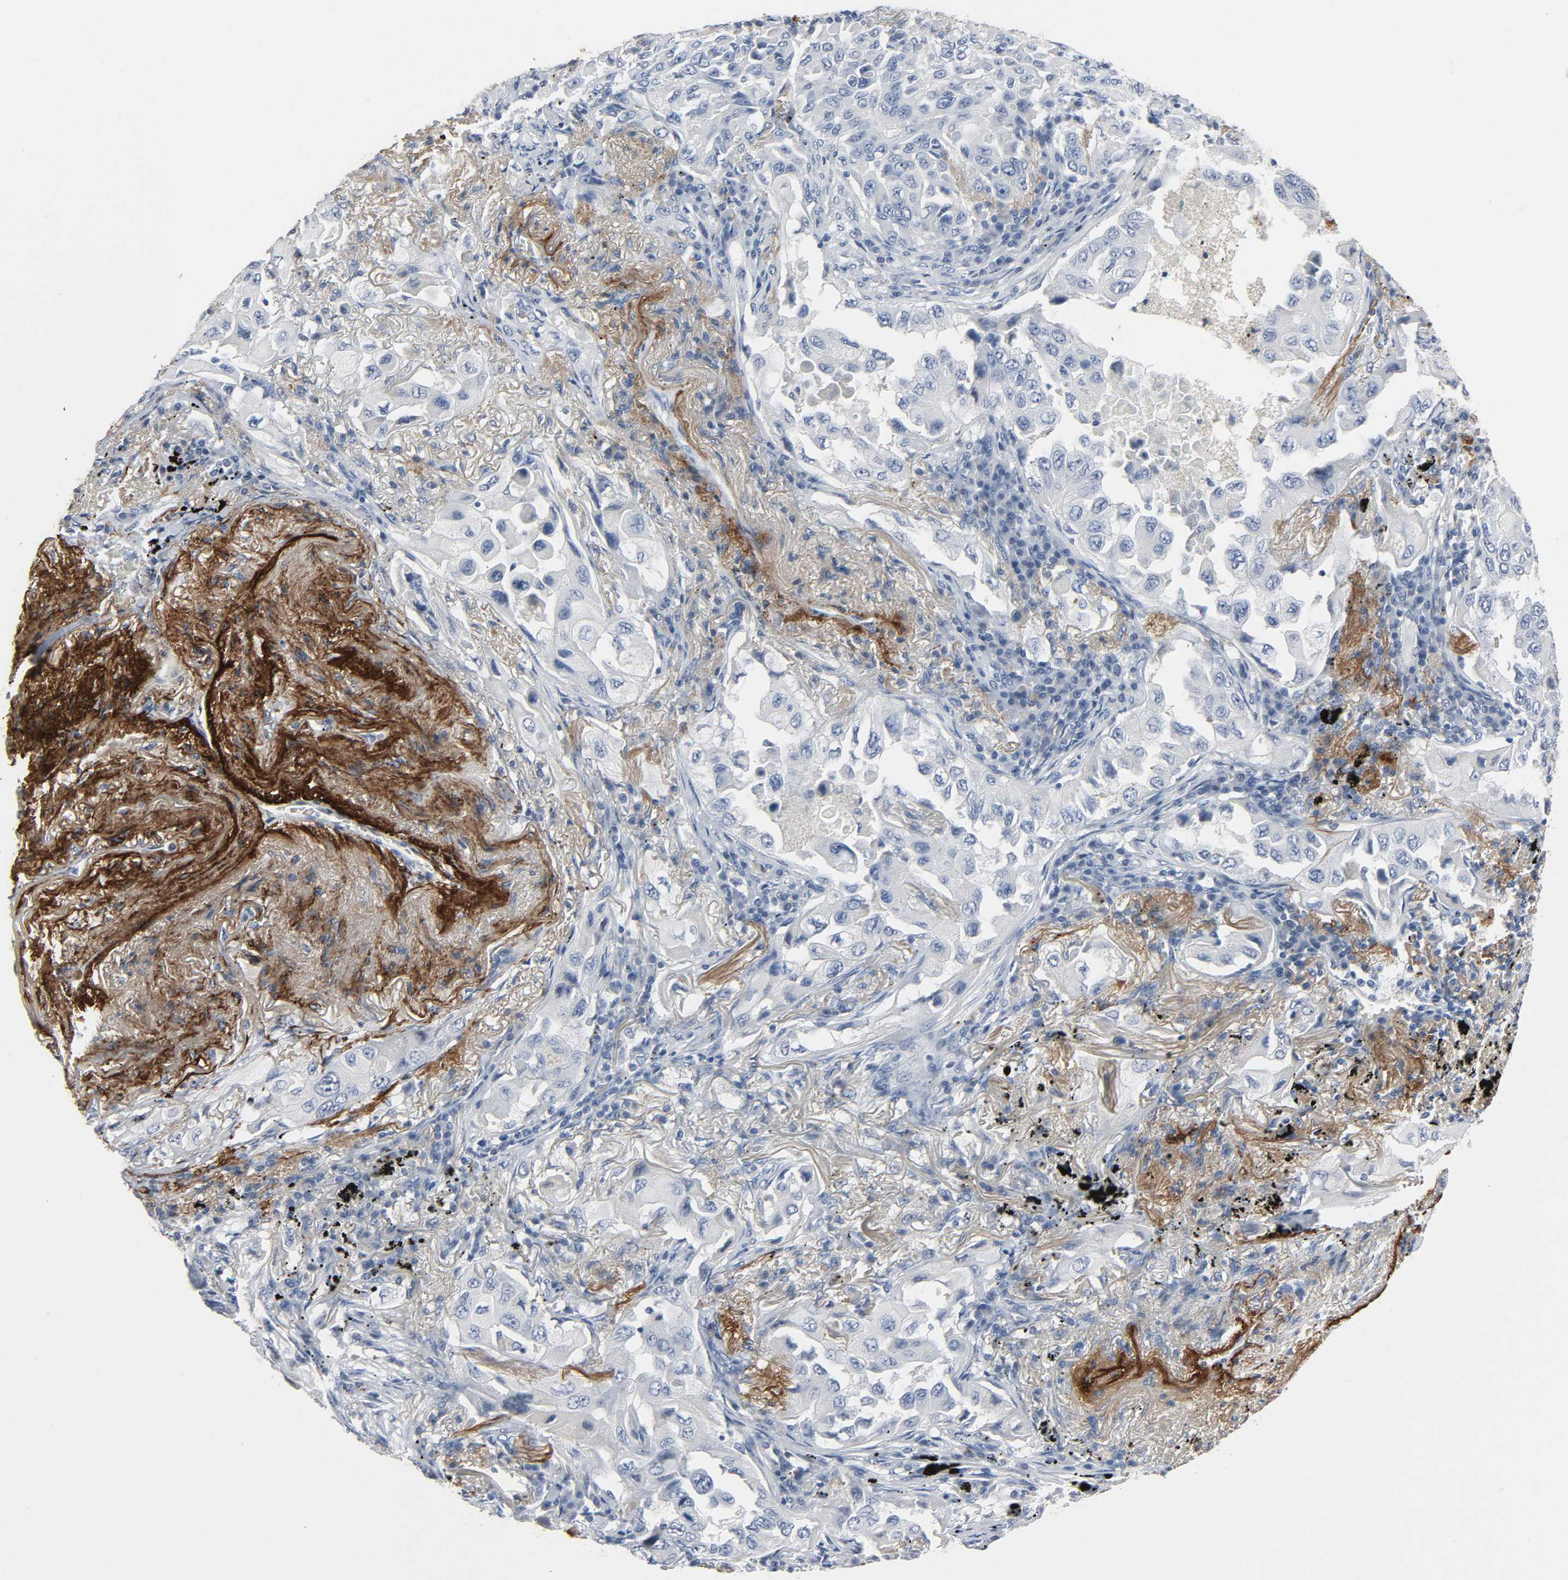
{"staining": {"intensity": "negative", "quantity": "none", "location": "none"}, "tissue": "lung cancer", "cell_type": "Tumor cells", "image_type": "cancer", "snomed": [{"axis": "morphology", "description": "Adenocarcinoma, NOS"}, {"axis": "topography", "description": "Lung"}], "caption": "Lung cancer (adenocarcinoma) was stained to show a protein in brown. There is no significant expression in tumor cells. Nuclei are stained in blue.", "gene": "FBLN5", "patient": {"sex": "female", "age": 65}}